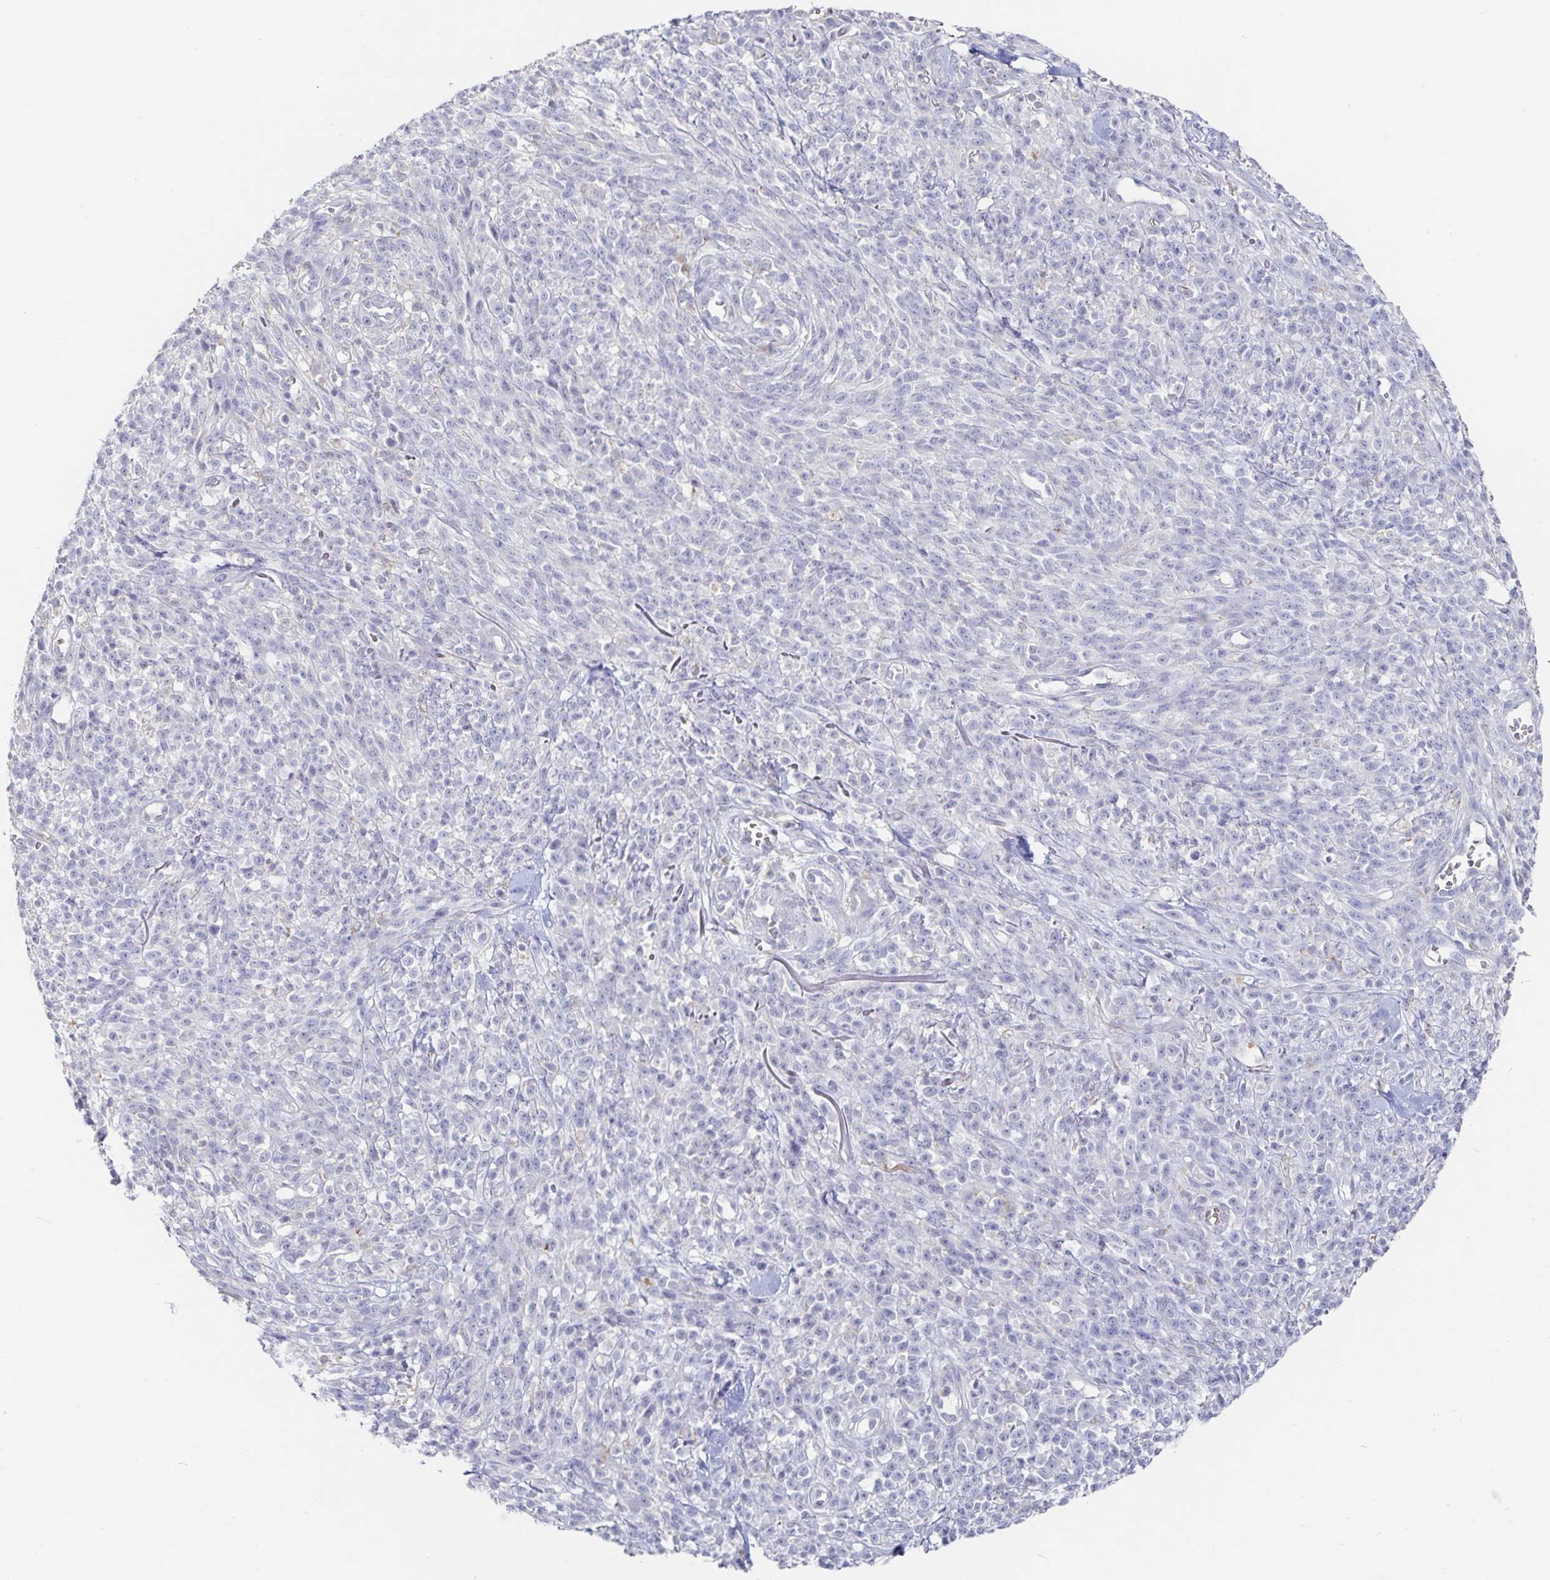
{"staining": {"intensity": "negative", "quantity": "none", "location": "none"}, "tissue": "melanoma", "cell_type": "Tumor cells", "image_type": "cancer", "snomed": [{"axis": "morphology", "description": "Malignant melanoma, NOS"}, {"axis": "topography", "description": "Skin"}, {"axis": "topography", "description": "Skin of trunk"}], "caption": "Immunohistochemistry (IHC) of malignant melanoma exhibits no expression in tumor cells.", "gene": "SPPL3", "patient": {"sex": "male", "age": 74}}